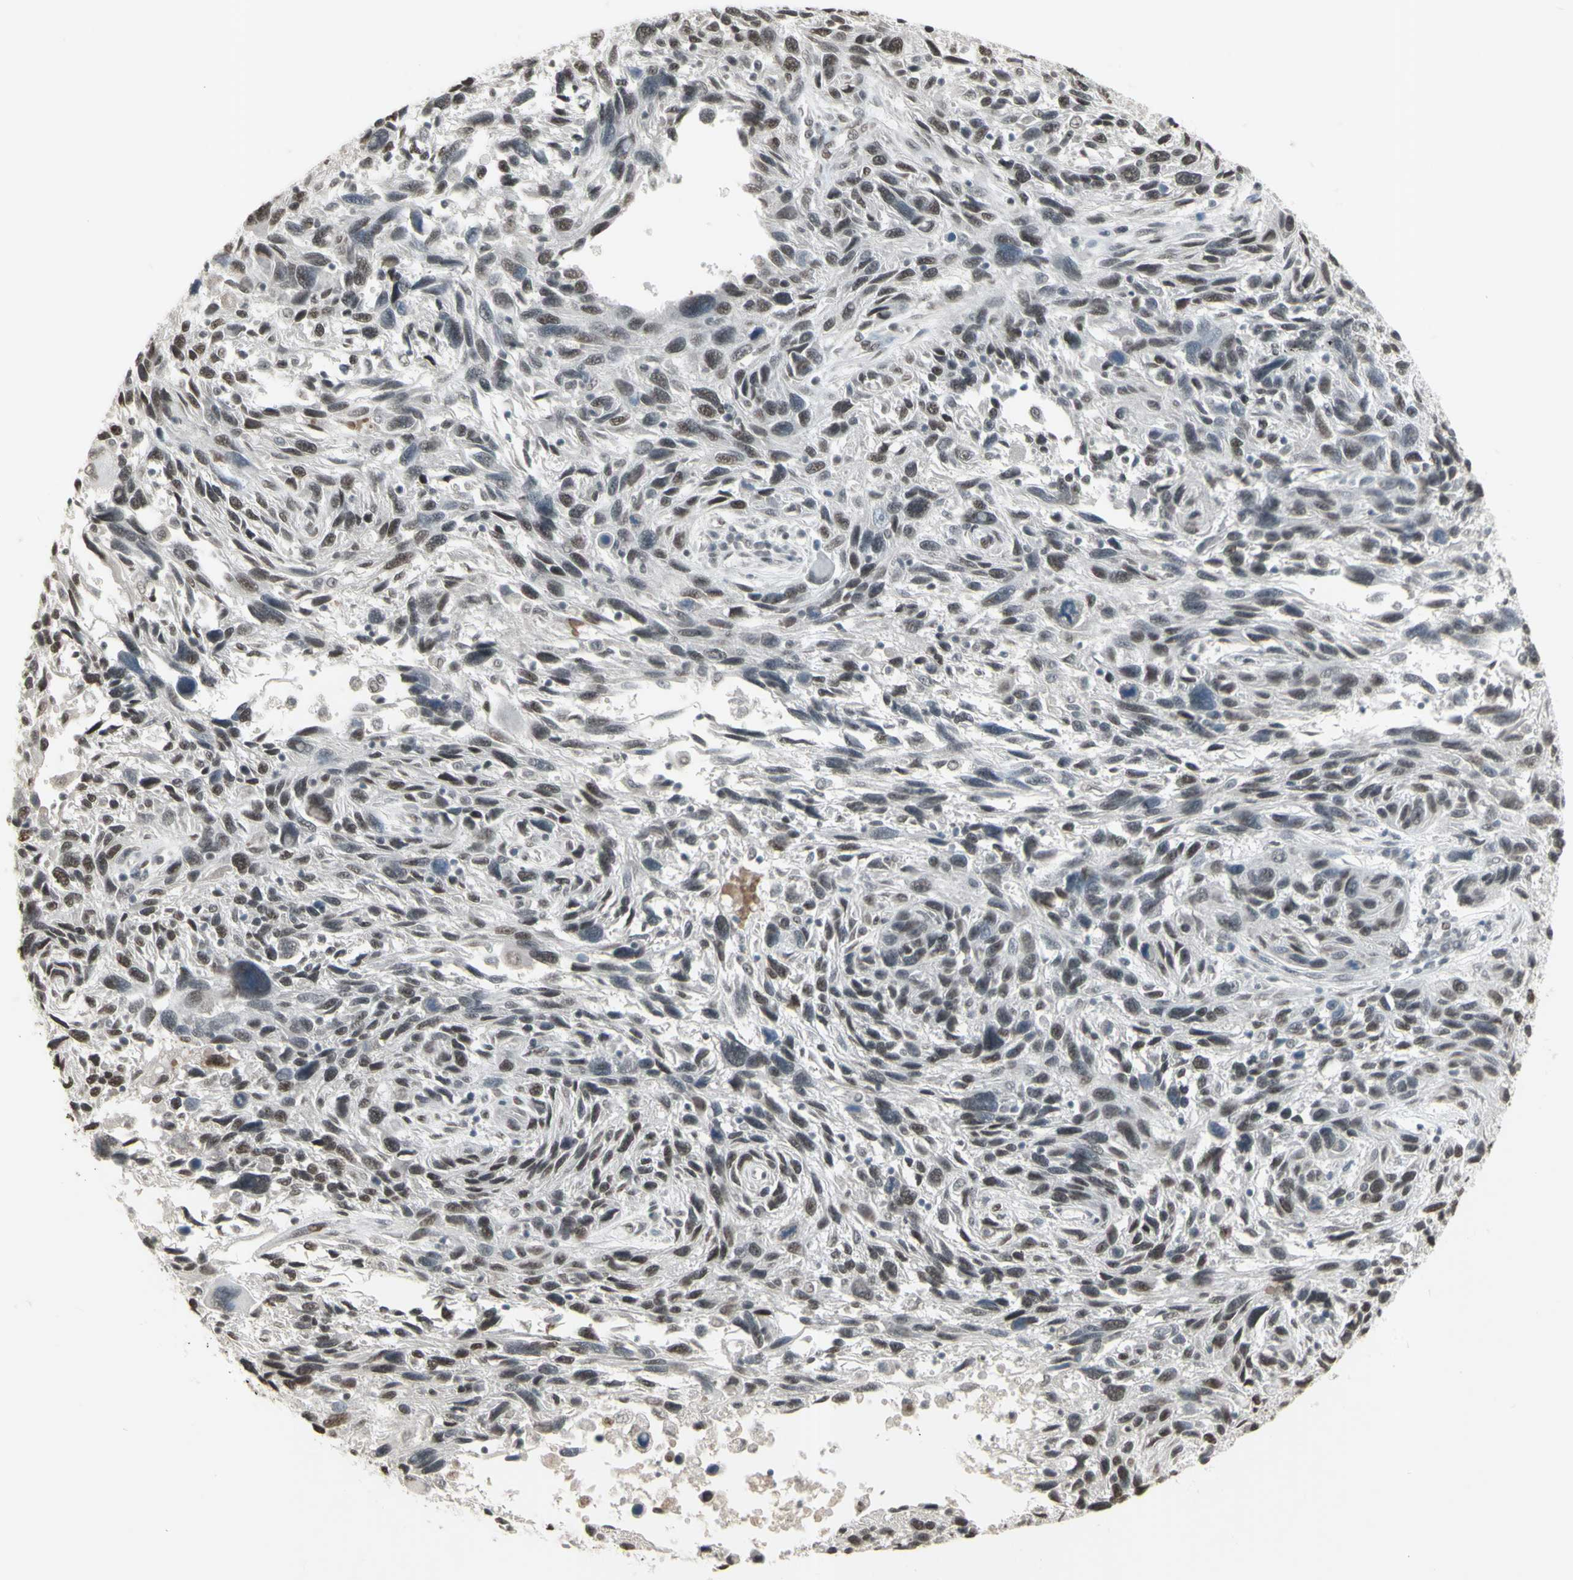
{"staining": {"intensity": "moderate", "quantity": "25%-75%", "location": "nuclear"}, "tissue": "melanoma", "cell_type": "Tumor cells", "image_type": "cancer", "snomed": [{"axis": "morphology", "description": "Malignant melanoma, NOS"}, {"axis": "topography", "description": "Skin"}], "caption": "Immunohistochemistry of melanoma exhibits medium levels of moderate nuclear expression in approximately 25%-75% of tumor cells.", "gene": "TRIM28", "patient": {"sex": "male", "age": 53}}